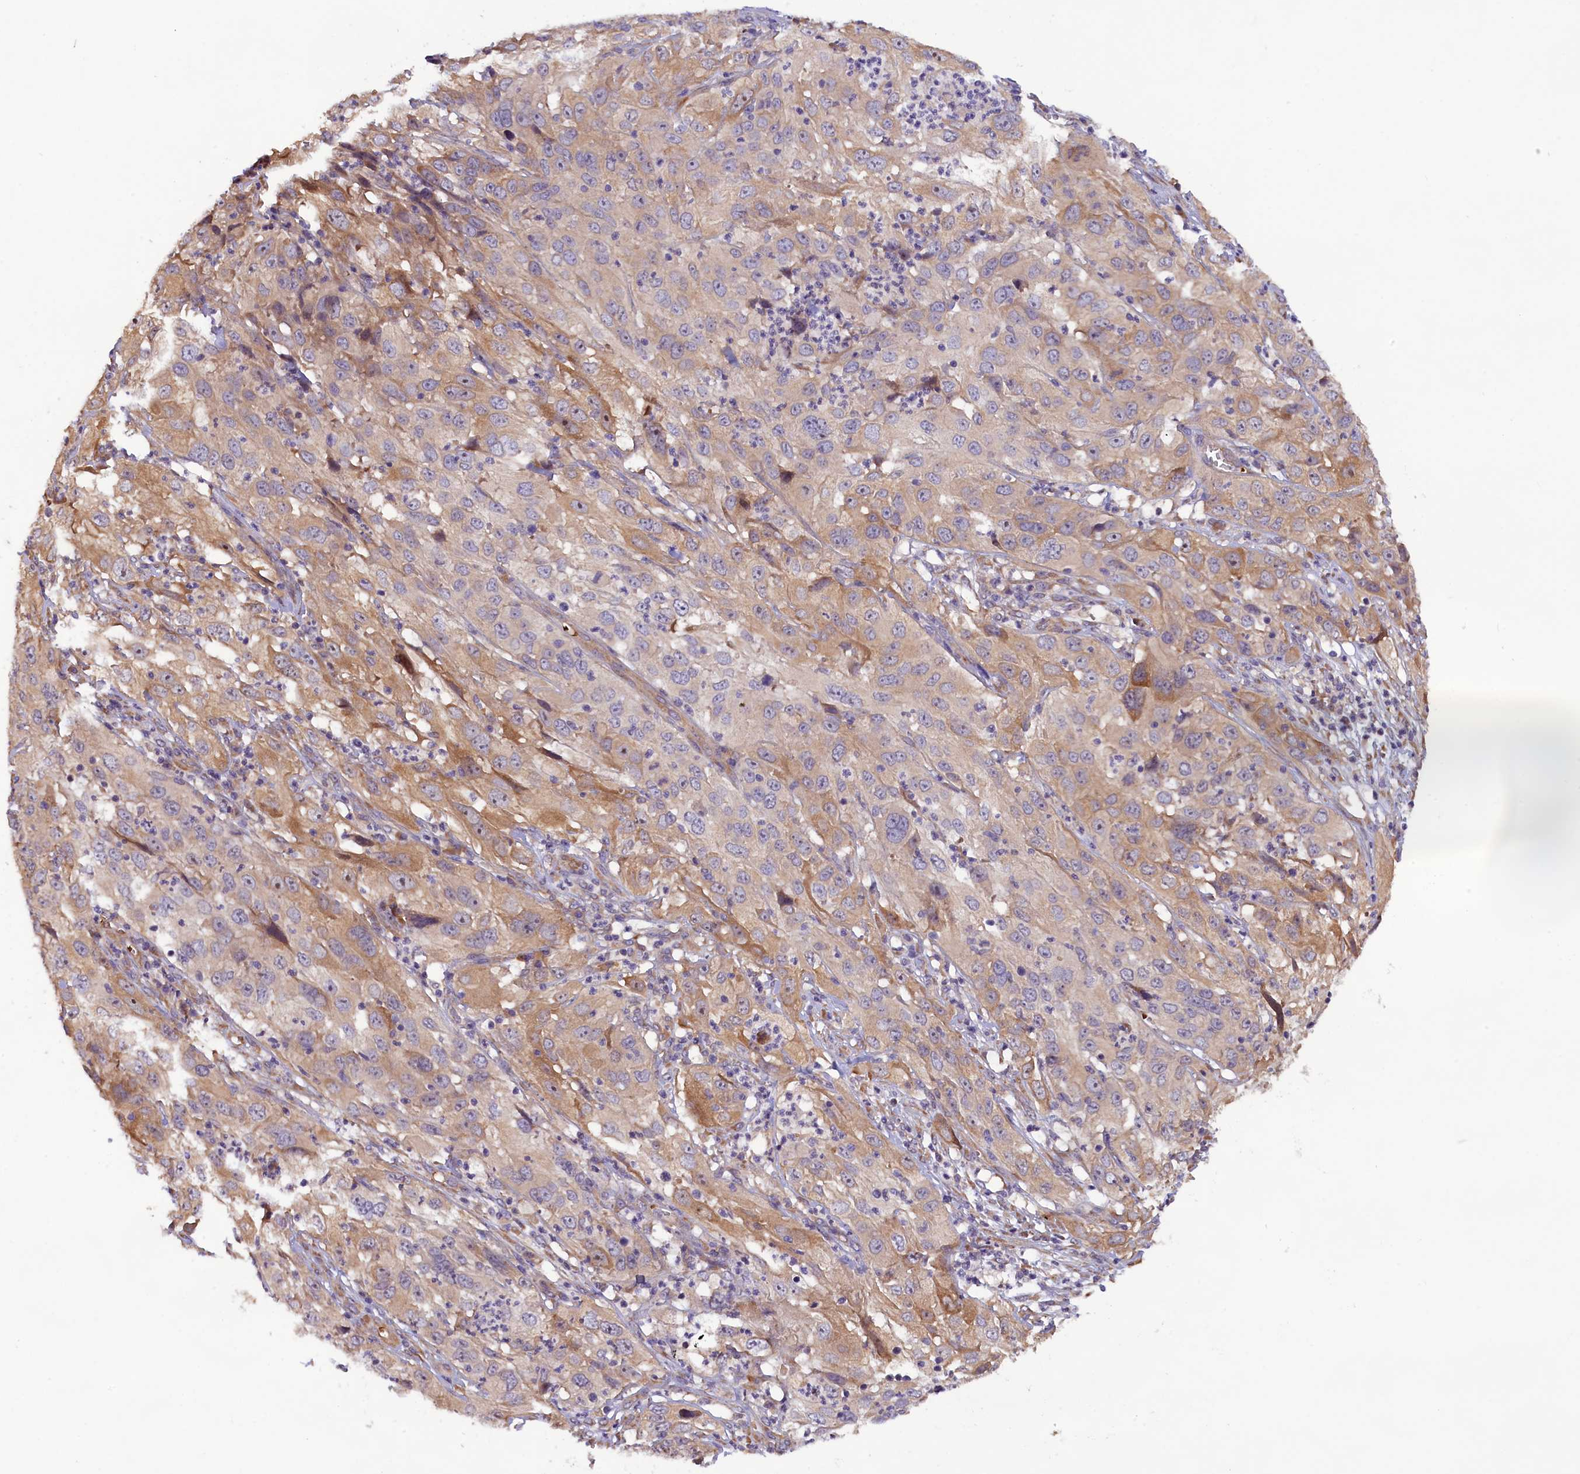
{"staining": {"intensity": "moderate", "quantity": "25%-75%", "location": "cytoplasmic/membranous"}, "tissue": "cervical cancer", "cell_type": "Tumor cells", "image_type": "cancer", "snomed": [{"axis": "morphology", "description": "Squamous cell carcinoma, NOS"}, {"axis": "topography", "description": "Cervix"}], "caption": "This histopathology image displays cervical cancer stained with immunohistochemistry (IHC) to label a protein in brown. The cytoplasmic/membranous of tumor cells show moderate positivity for the protein. Nuclei are counter-stained blue.", "gene": "CCDC9B", "patient": {"sex": "female", "age": 32}}